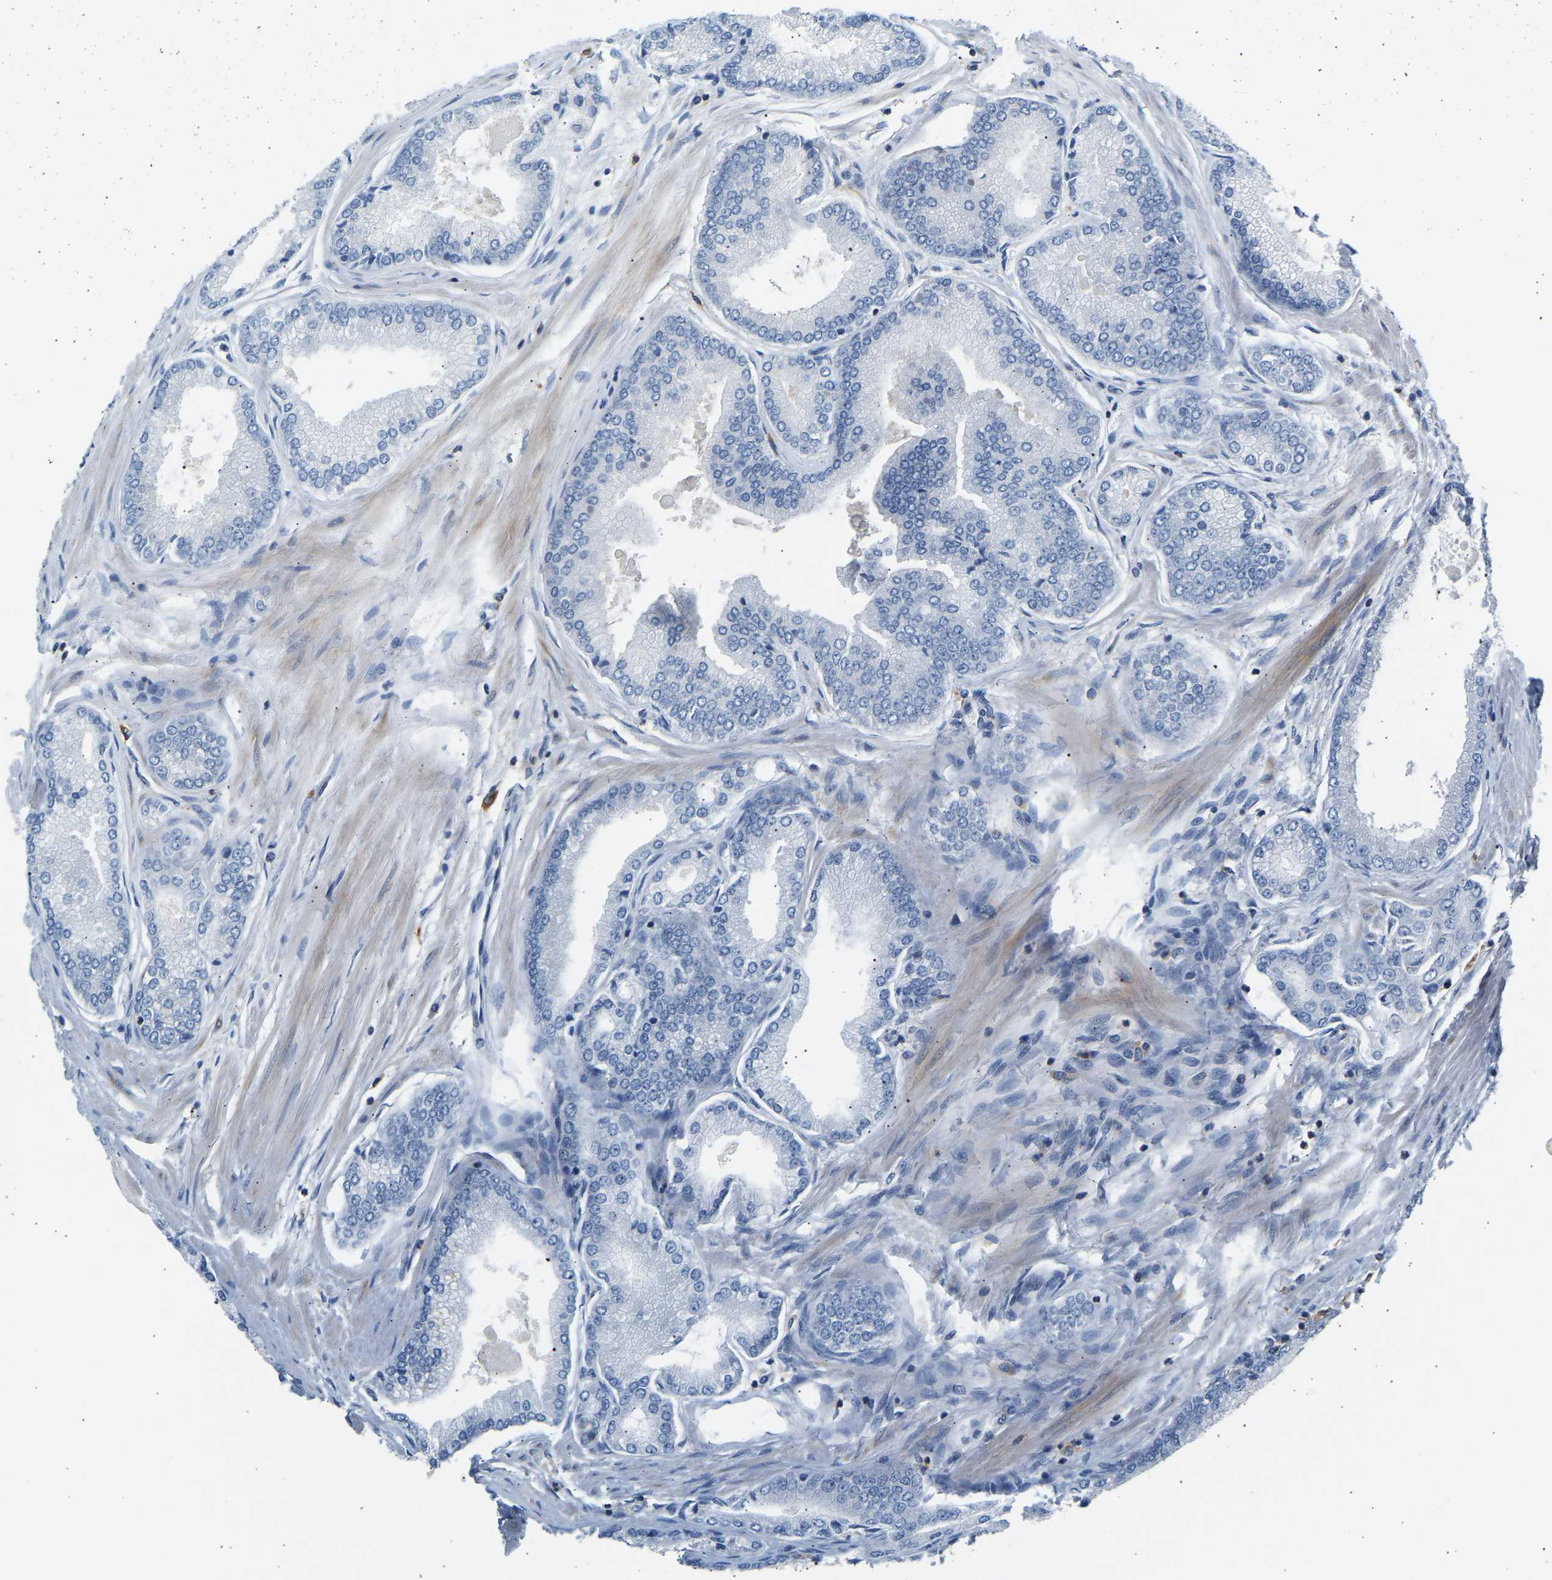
{"staining": {"intensity": "negative", "quantity": "none", "location": "none"}, "tissue": "prostate cancer", "cell_type": "Tumor cells", "image_type": "cancer", "snomed": [{"axis": "morphology", "description": "Adenocarcinoma, High grade"}, {"axis": "topography", "description": "Prostate"}], "caption": "There is no significant expression in tumor cells of high-grade adenocarcinoma (prostate).", "gene": "FNBP1", "patient": {"sex": "male", "age": 61}}